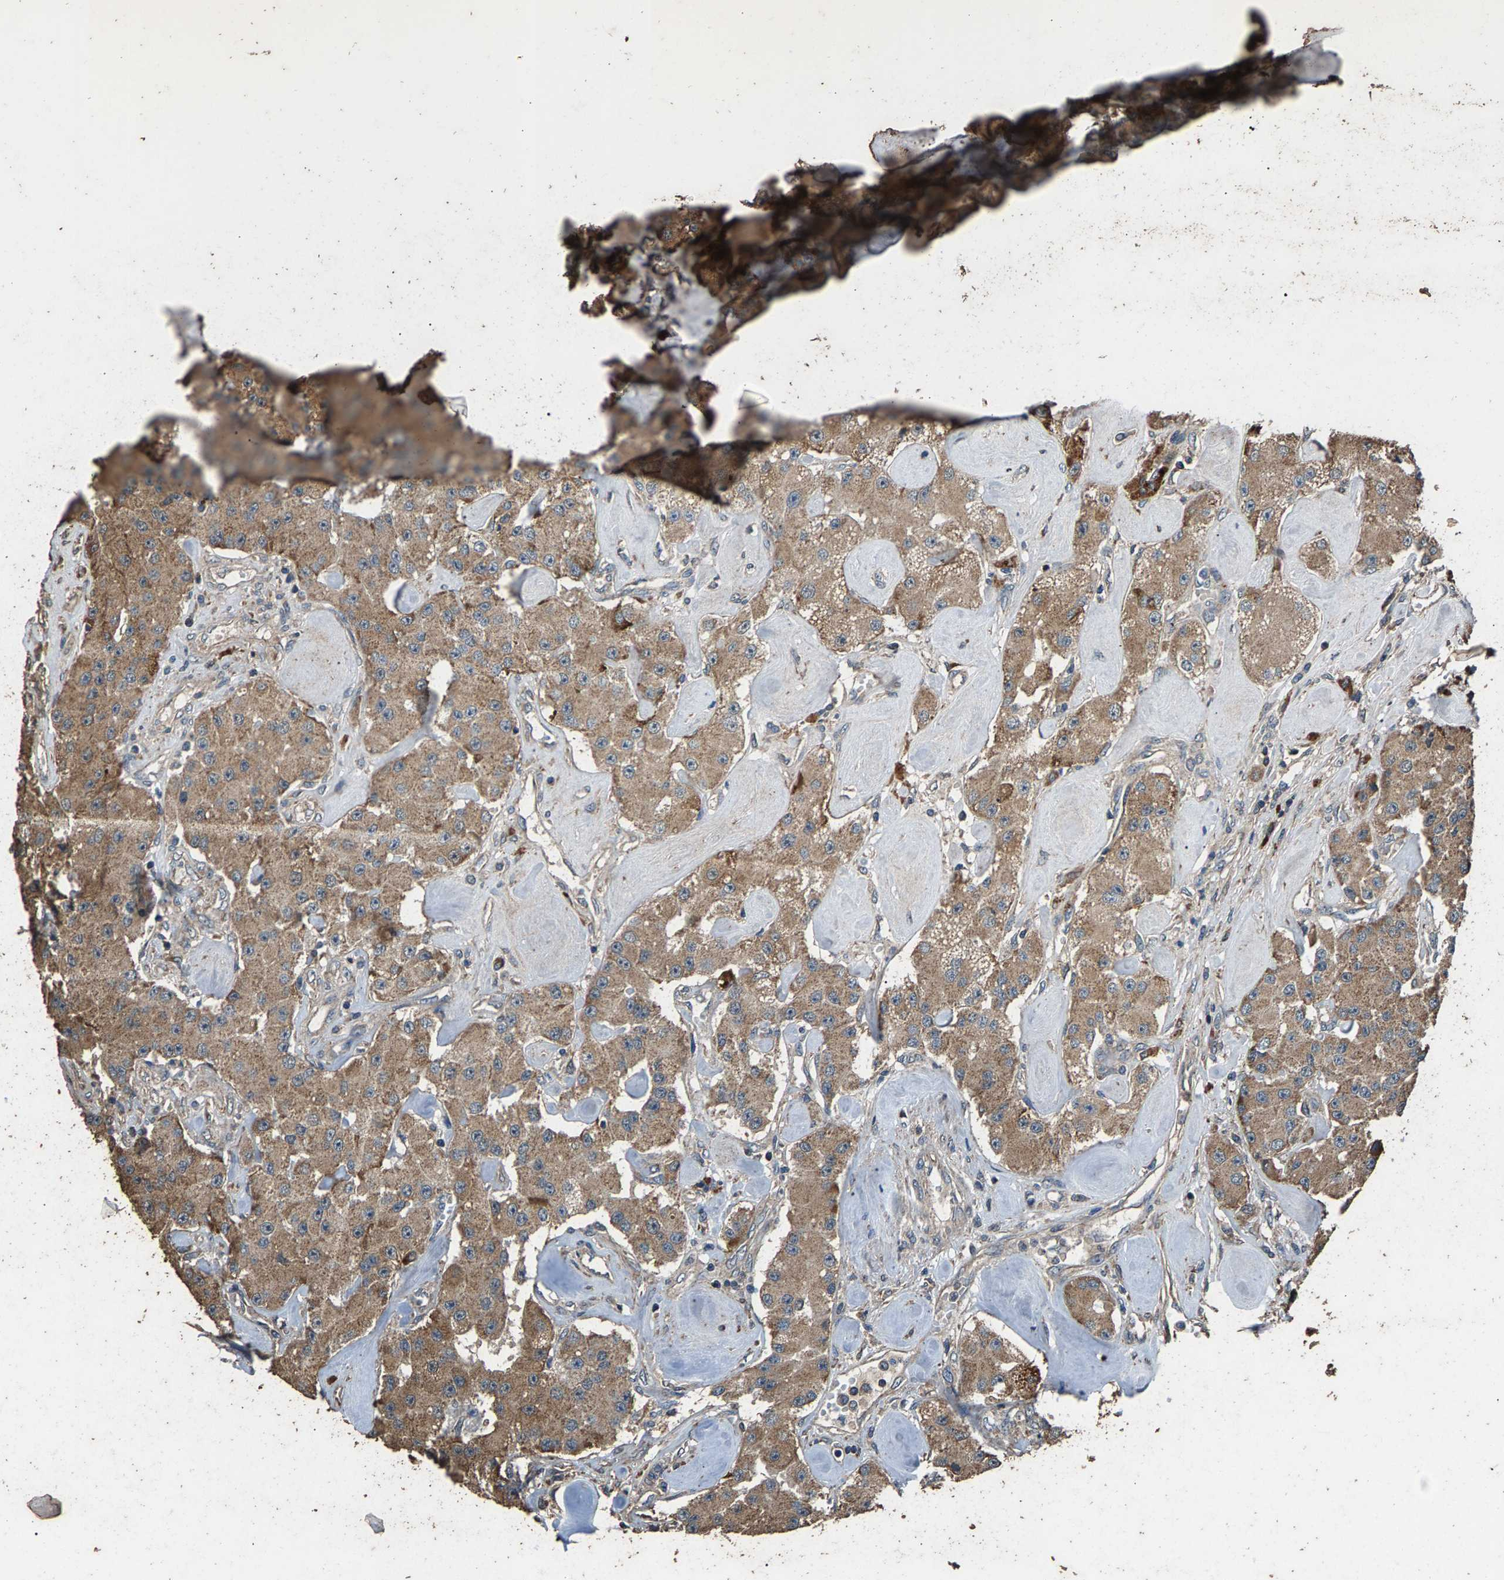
{"staining": {"intensity": "moderate", "quantity": ">75%", "location": "cytoplasmic/membranous"}, "tissue": "carcinoid", "cell_type": "Tumor cells", "image_type": "cancer", "snomed": [{"axis": "morphology", "description": "Carcinoid, malignant, NOS"}, {"axis": "topography", "description": "Pancreas"}], "caption": "Immunohistochemical staining of human malignant carcinoid reveals medium levels of moderate cytoplasmic/membranous protein positivity in approximately >75% of tumor cells.", "gene": "MRPL27", "patient": {"sex": "male", "age": 41}}